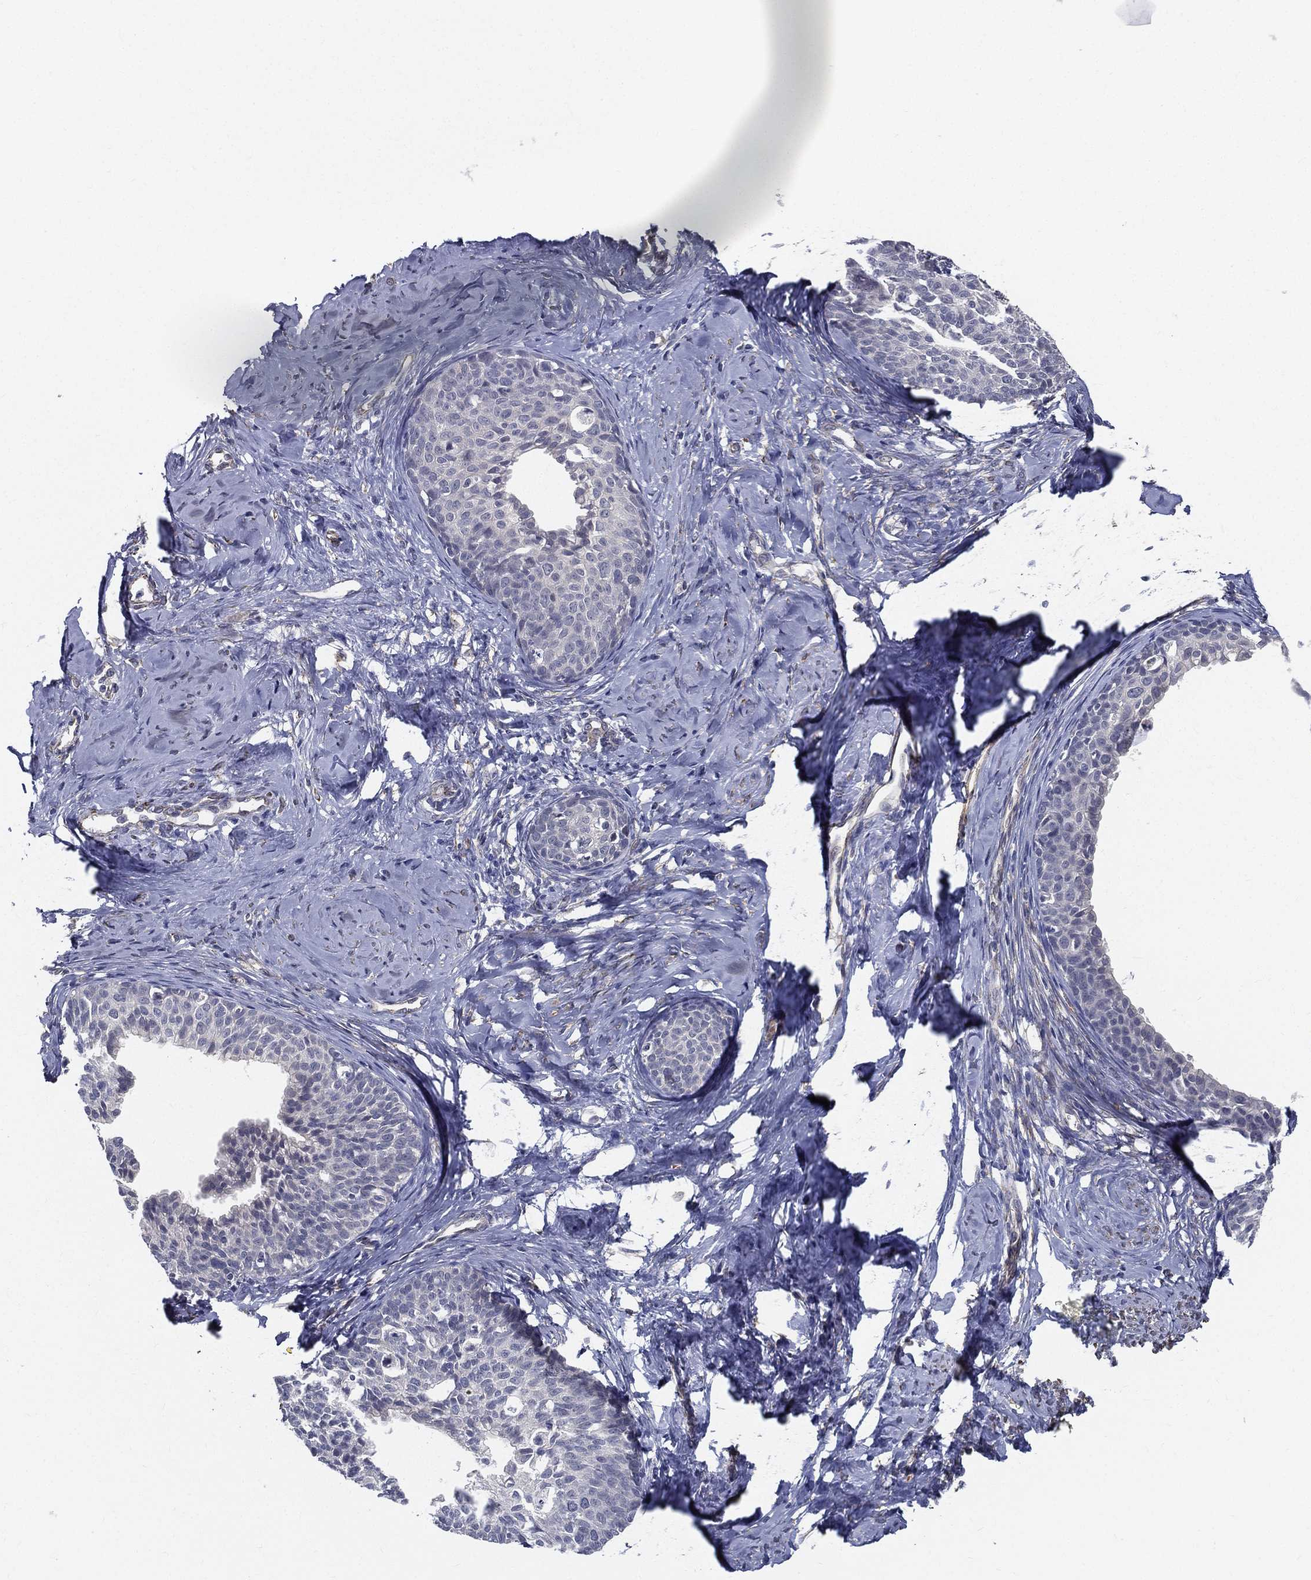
{"staining": {"intensity": "negative", "quantity": "none", "location": "none"}, "tissue": "cervical cancer", "cell_type": "Tumor cells", "image_type": "cancer", "snomed": [{"axis": "morphology", "description": "Squamous cell carcinoma, NOS"}, {"axis": "topography", "description": "Cervix"}], "caption": "This is an immunohistochemistry (IHC) image of cervical cancer (squamous cell carcinoma). There is no positivity in tumor cells.", "gene": "LRRC56", "patient": {"sex": "female", "age": 51}}